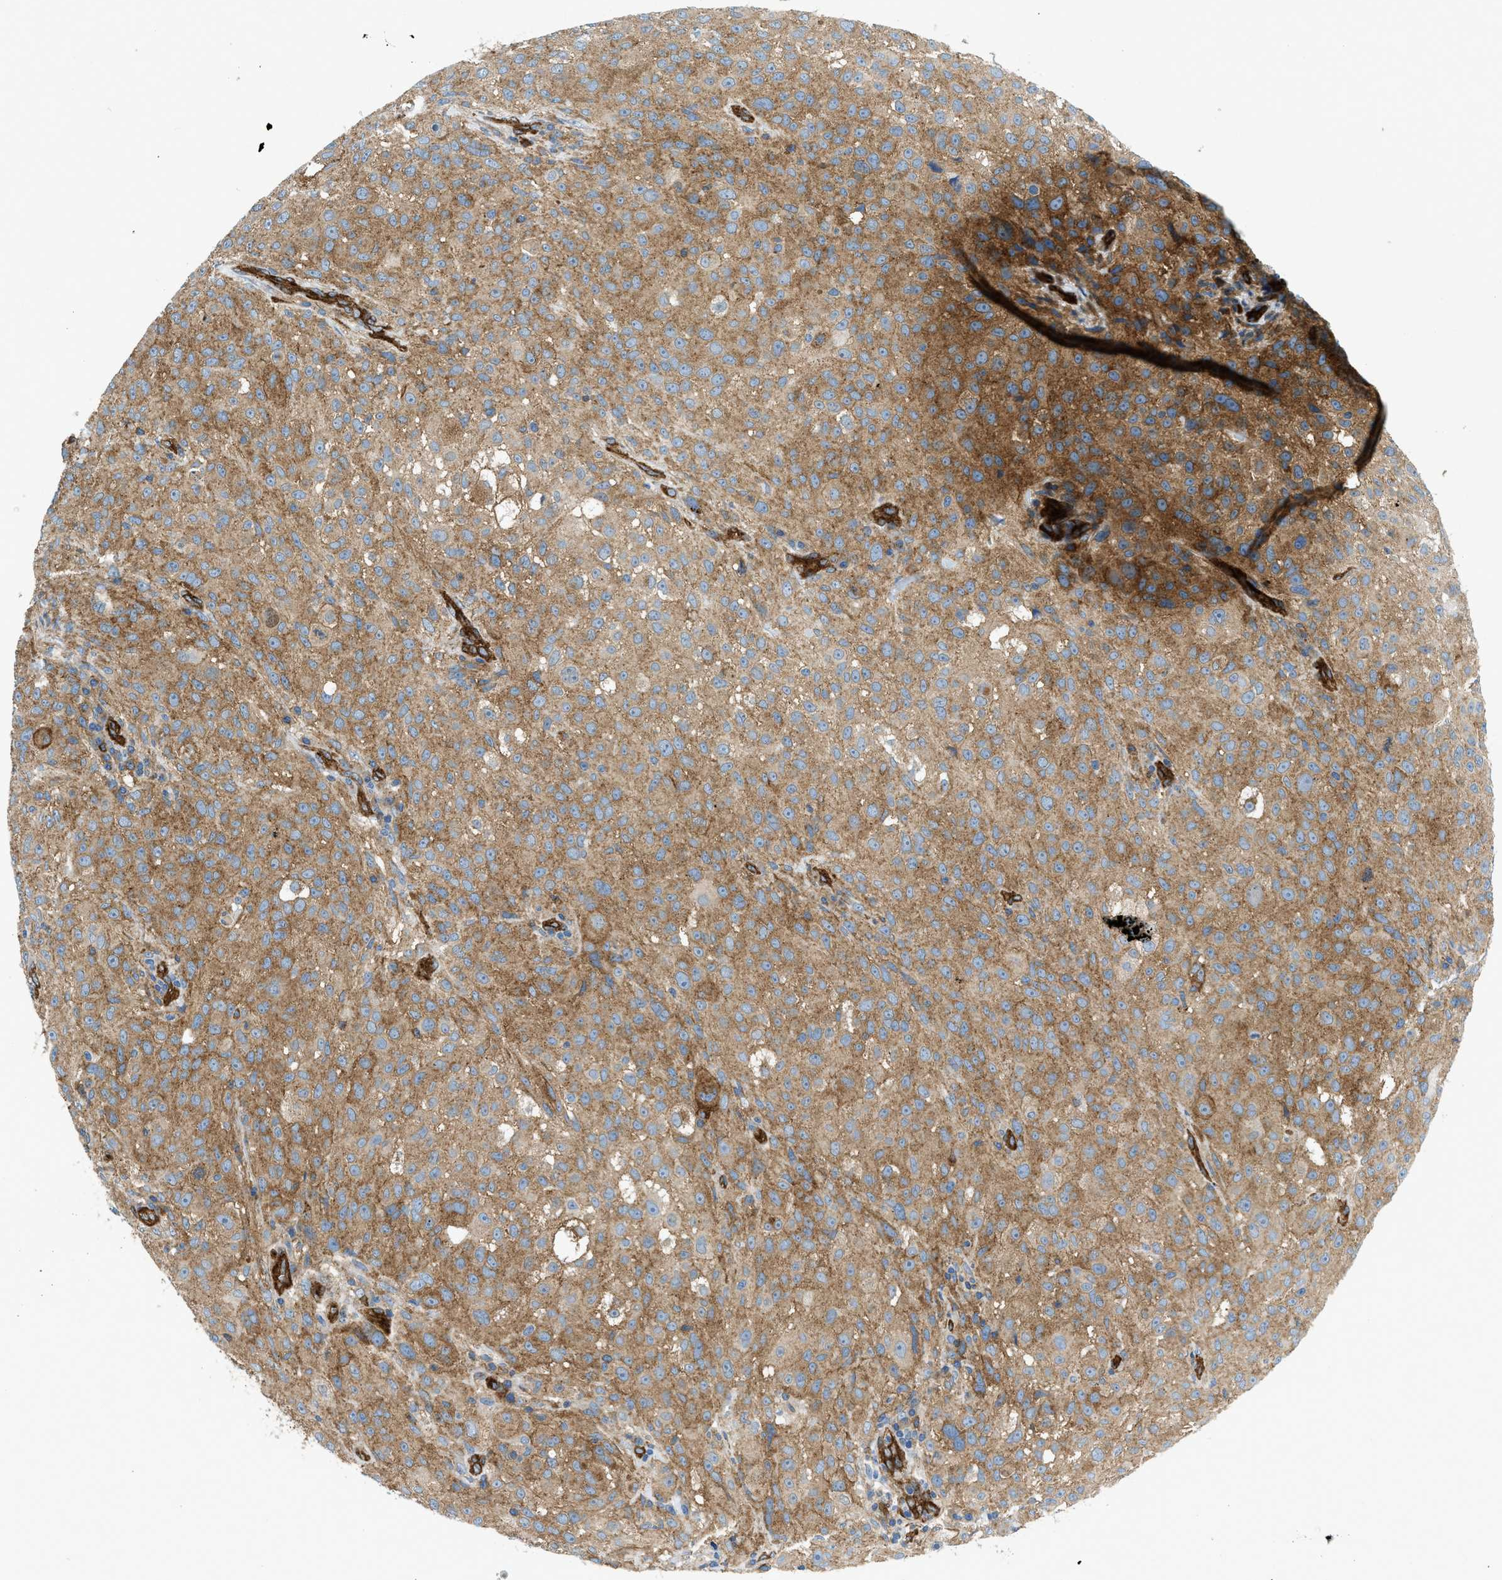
{"staining": {"intensity": "moderate", "quantity": ">75%", "location": "cytoplasmic/membranous"}, "tissue": "melanoma", "cell_type": "Tumor cells", "image_type": "cancer", "snomed": [{"axis": "morphology", "description": "Necrosis, NOS"}, {"axis": "morphology", "description": "Malignant melanoma, NOS"}, {"axis": "topography", "description": "Skin"}], "caption": "A high-resolution image shows immunohistochemistry (IHC) staining of melanoma, which exhibits moderate cytoplasmic/membranous staining in approximately >75% of tumor cells.", "gene": "HIP1", "patient": {"sex": "female", "age": 87}}